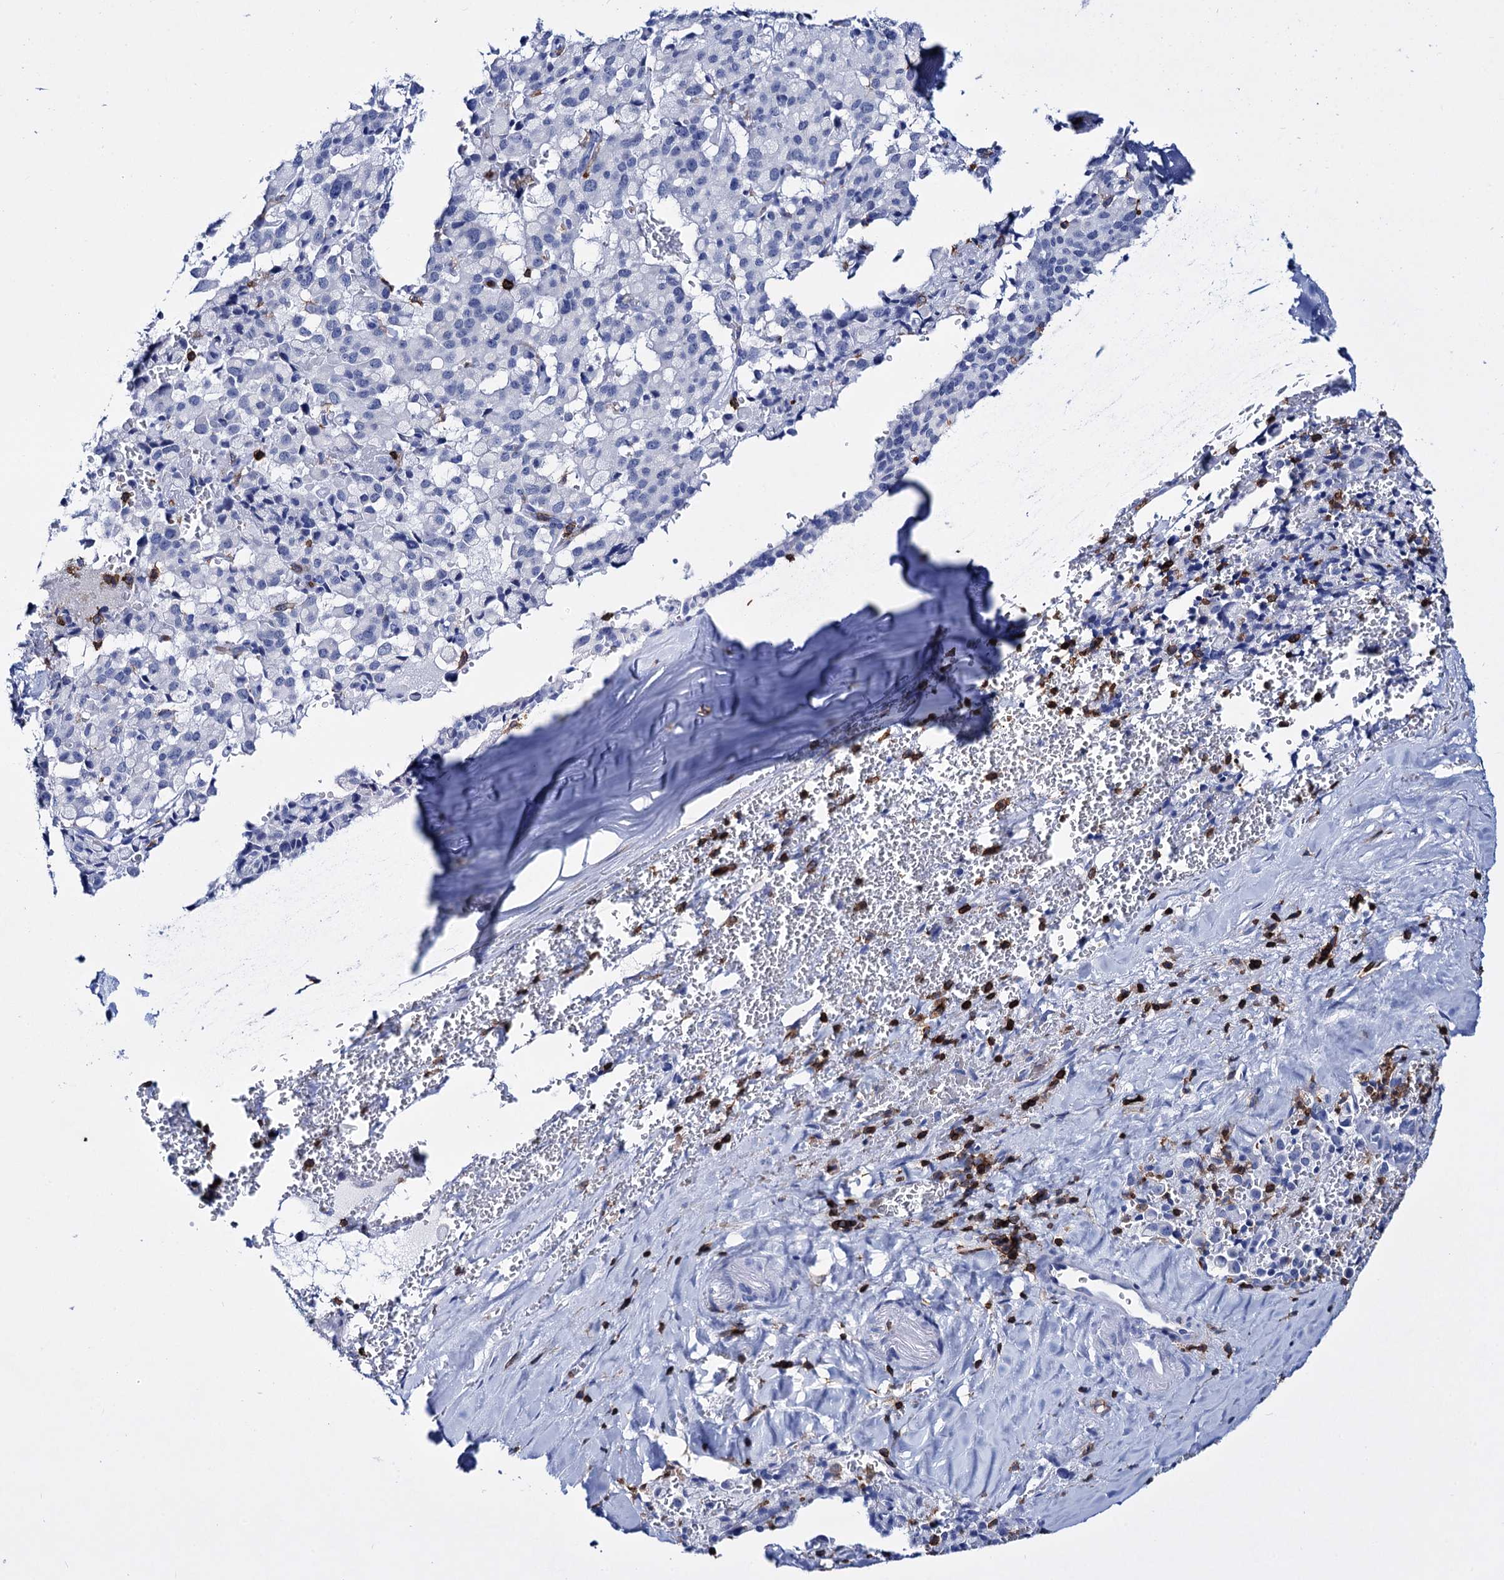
{"staining": {"intensity": "negative", "quantity": "none", "location": "none"}, "tissue": "pancreatic cancer", "cell_type": "Tumor cells", "image_type": "cancer", "snomed": [{"axis": "morphology", "description": "Adenocarcinoma, NOS"}, {"axis": "topography", "description": "Pancreas"}], "caption": "Immunohistochemistry micrograph of pancreatic adenocarcinoma stained for a protein (brown), which demonstrates no positivity in tumor cells.", "gene": "DEF6", "patient": {"sex": "male", "age": 65}}